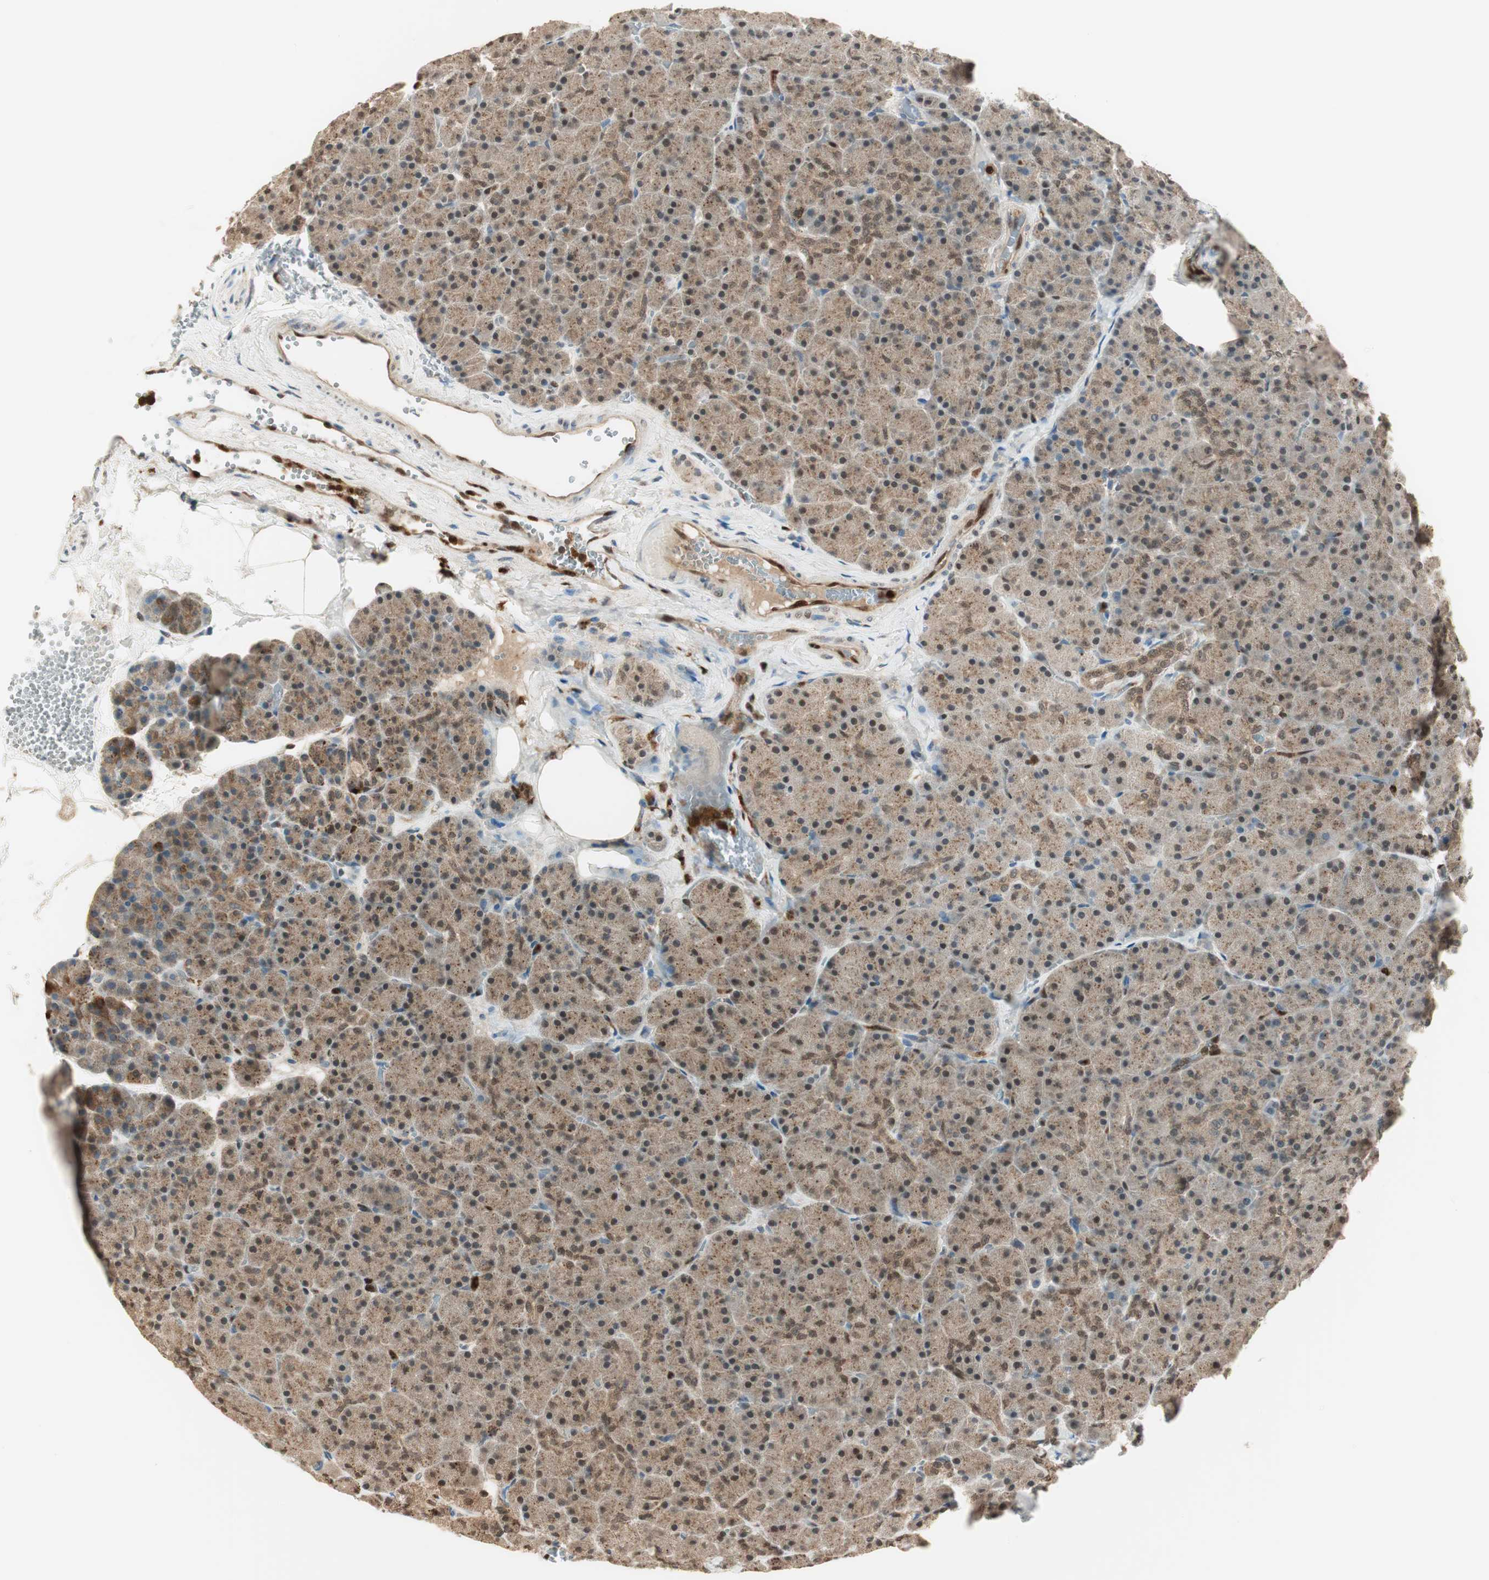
{"staining": {"intensity": "moderate", "quantity": ">75%", "location": "cytoplasmic/membranous,nuclear"}, "tissue": "pancreas", "cell_type": "Exocrine glandular cells", "image_type": "normal", "snomed": [{"axis": "morphology", "description": "Normal tissue, NOS"}, {"axis": "topography", "description": "Pancreas"}], "caption": "DAB immunohistochemical staining of unremarkable pancreas displays moderate cytoplasmic/membranous,nuclear protein expression in about >75% of exocrine glandular cells. (DAB (3,3'-diaminobenzidine) = brown stain, brightfield microscopy at high magnification).", "gene": "LTA4H", "patient": {"sex": "female", "age": 35}}